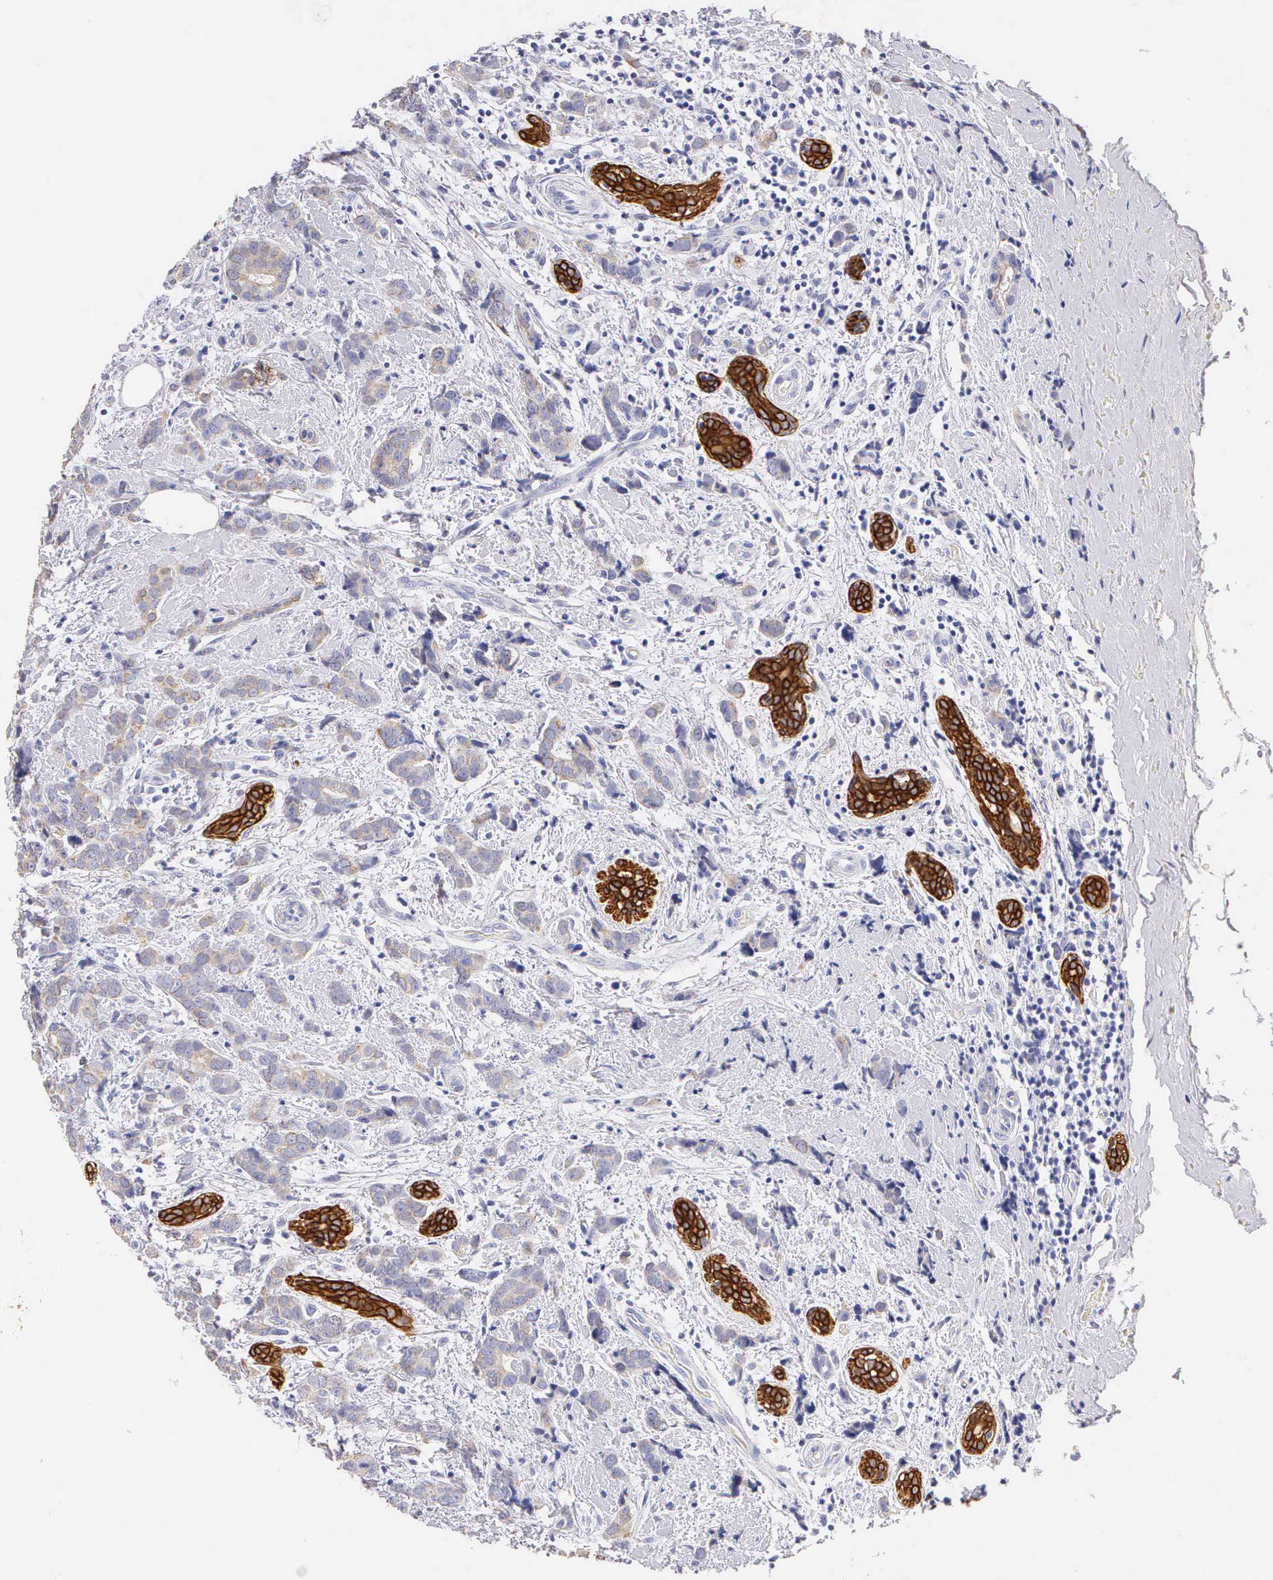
{"staining": {"intensity": "weak", "quantity": "25%-75%", "location": "cytoplasmic/membranous"}, "tissue": "breast cancer", "cell_type": "Tumor cells", "image_type": "cancer", "snomed": [{"axis": "morphology", "description": "Duct carcinoma"}, {"axis": "topography", "description": "Breast"}], "caption": "Human breast cancer (intraductal carcinoma) stained with a brown dye demonstrates weak cytoplasmic/membranous positive staining in about 25%-75% of tumor cells.", "gene": "KRT17", "patient": {"sex": "female", "age": 53}}